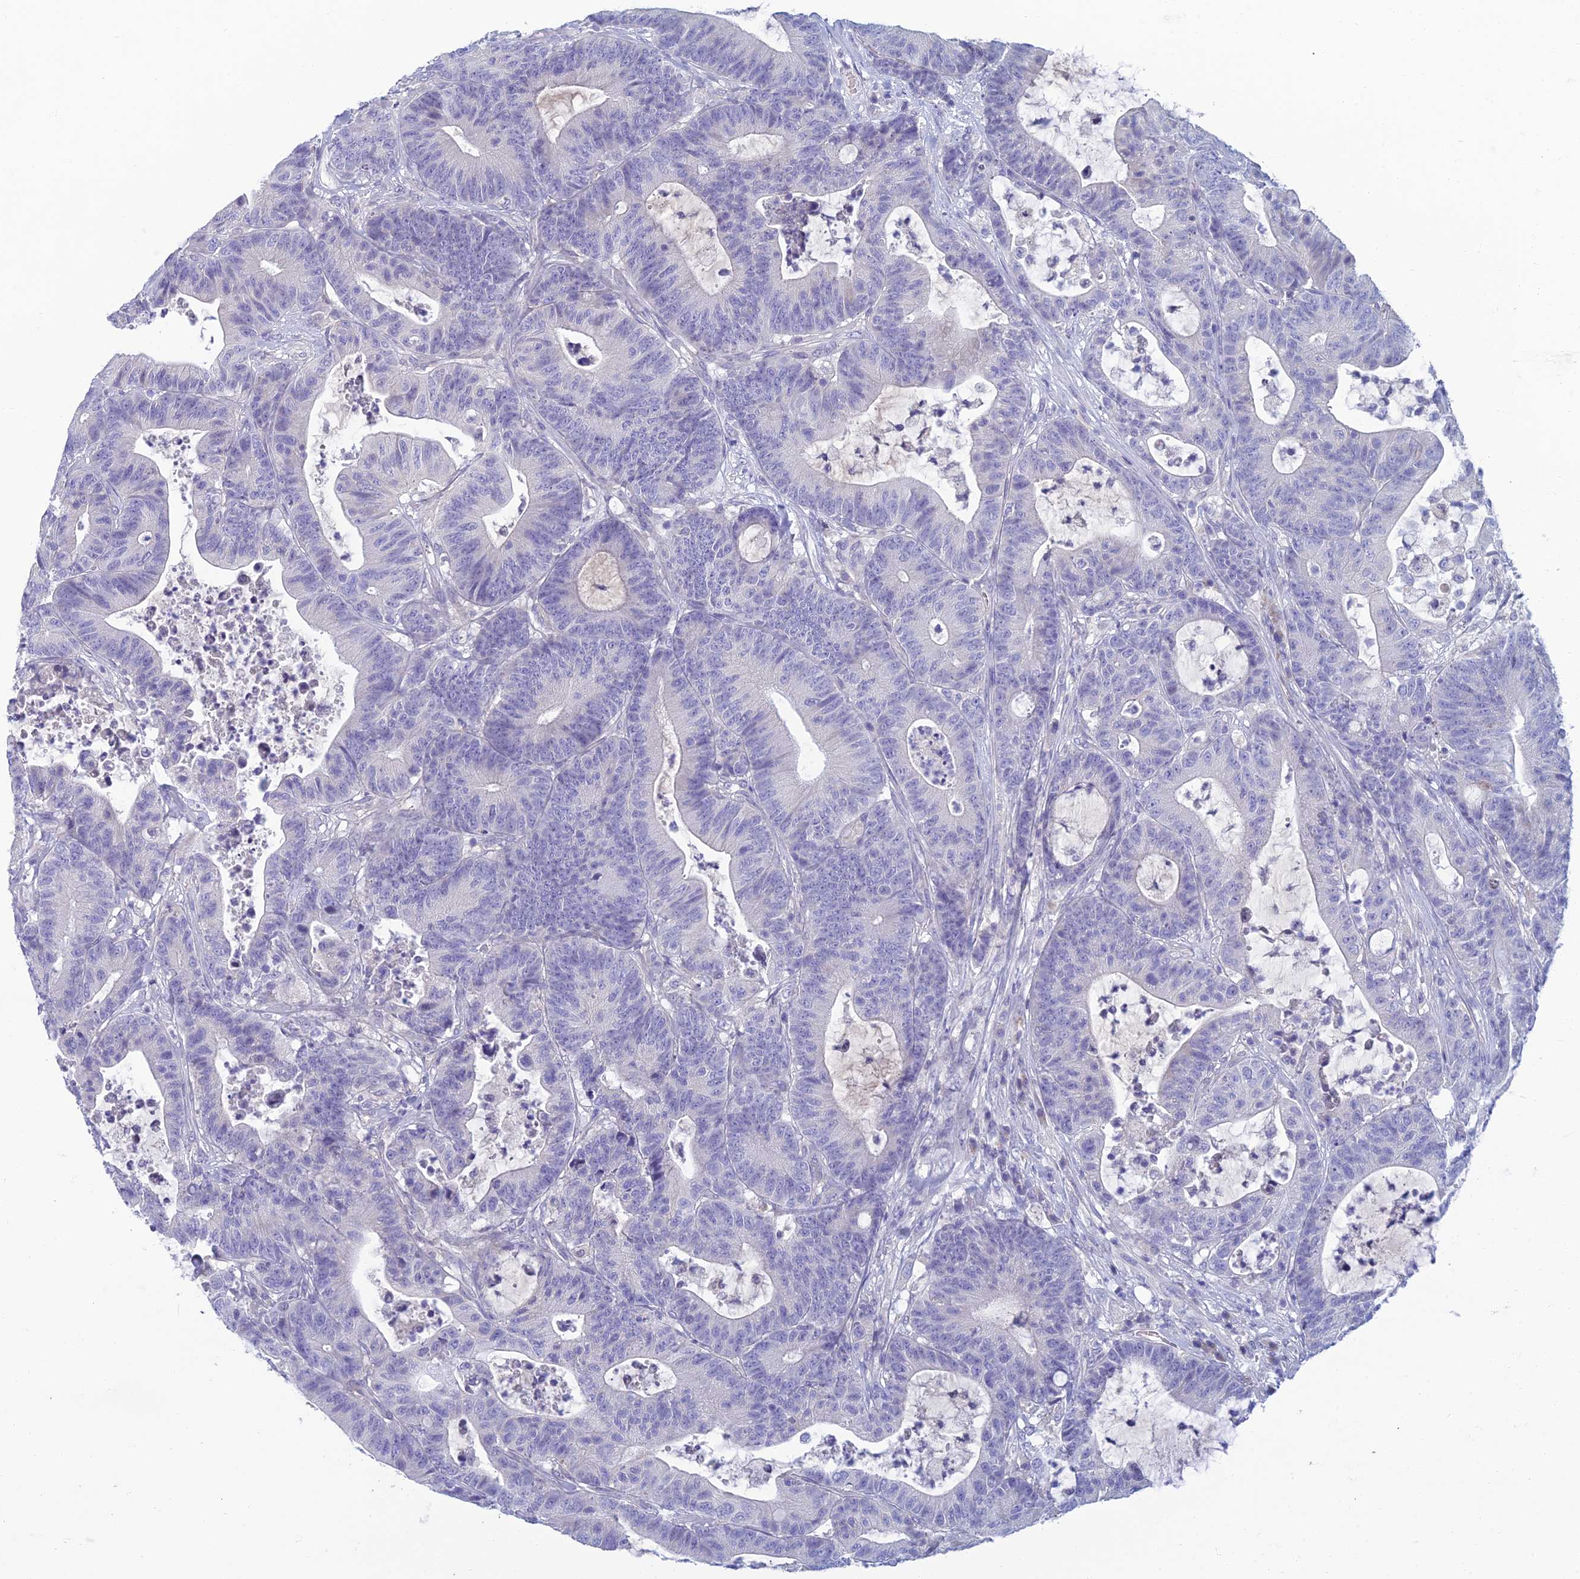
{"staining": {"intensity": "negative", "quantity": "none", "location": "none"}, "tissue": "colorectal cancer", "cell_type": "Tumor cells", "image_type": "cancer", "snomed": [{"axis": "morphology", "description": "Adenocarcinoma, NOS"}, {"axis": "topography", "description": "Colon"}], "caption": "Immunohistochemistry (IHC) of human colorectal adenocarcinoma exhibits no positivity in tumor cells.", "gene": "SLC25A41", "patient": {"sex": "female", "age": 84}}